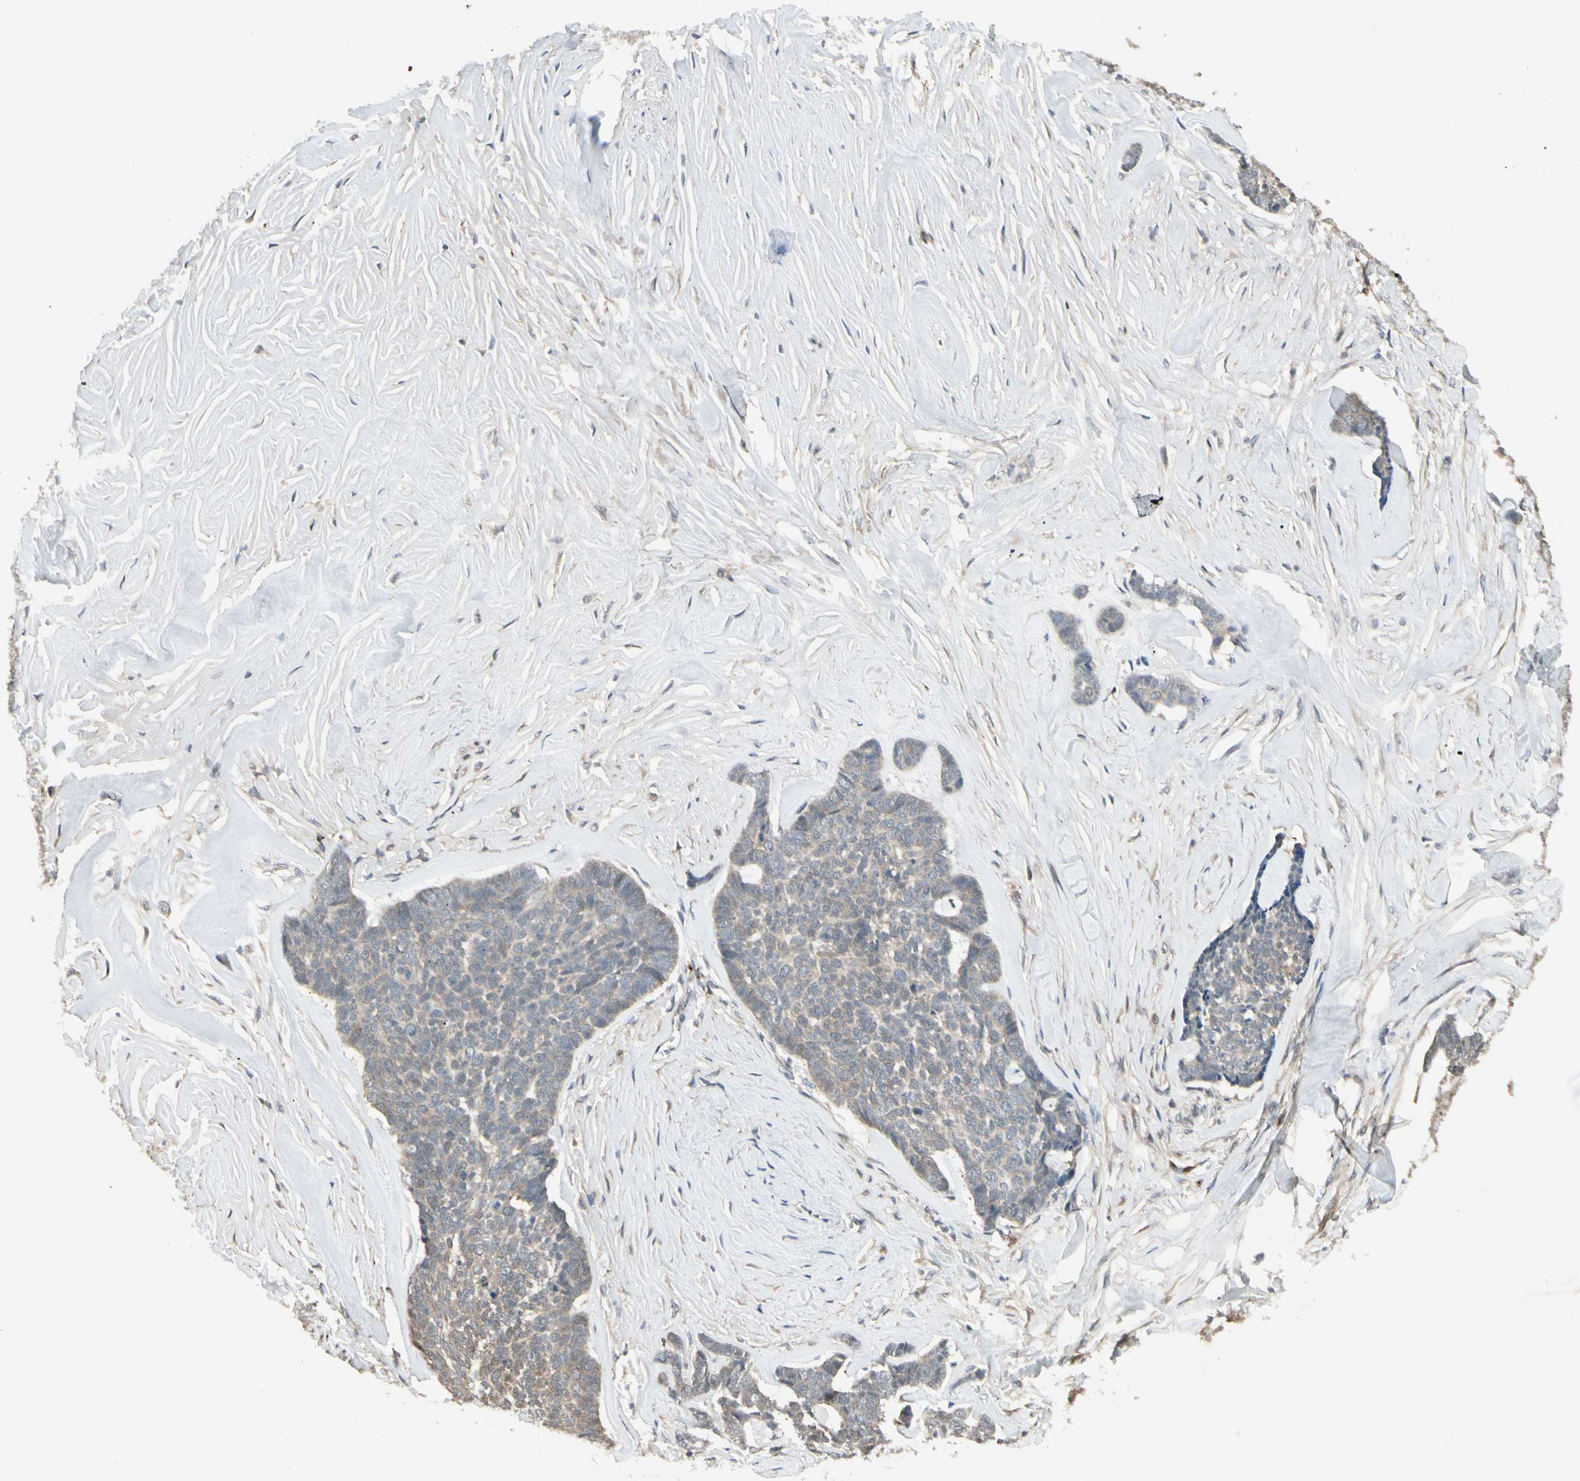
{"staining": {"intensity": "weak", "quantity": "25%-75%", "location": "cytoplasmic/membranous"}, "tissue": "skin cancer", "cell_type": "Tumor cells", "image_type": "cancer", "snomed": [{"axis": "morphology", "description": "Basal cell carcinoma"}, {"axis": "topography", "description": "Skin"}], "caption": "Skin basal cell carcinoma tissue reveals weak cytoplasmic/membranous expression in approximately 25%-75% of tumor cells Immunohistochemistry stains the protein of interest in brown and the nuclei are stained blue.", "gene": "EVC", "patient": {"sex": "male", "age": 84}}